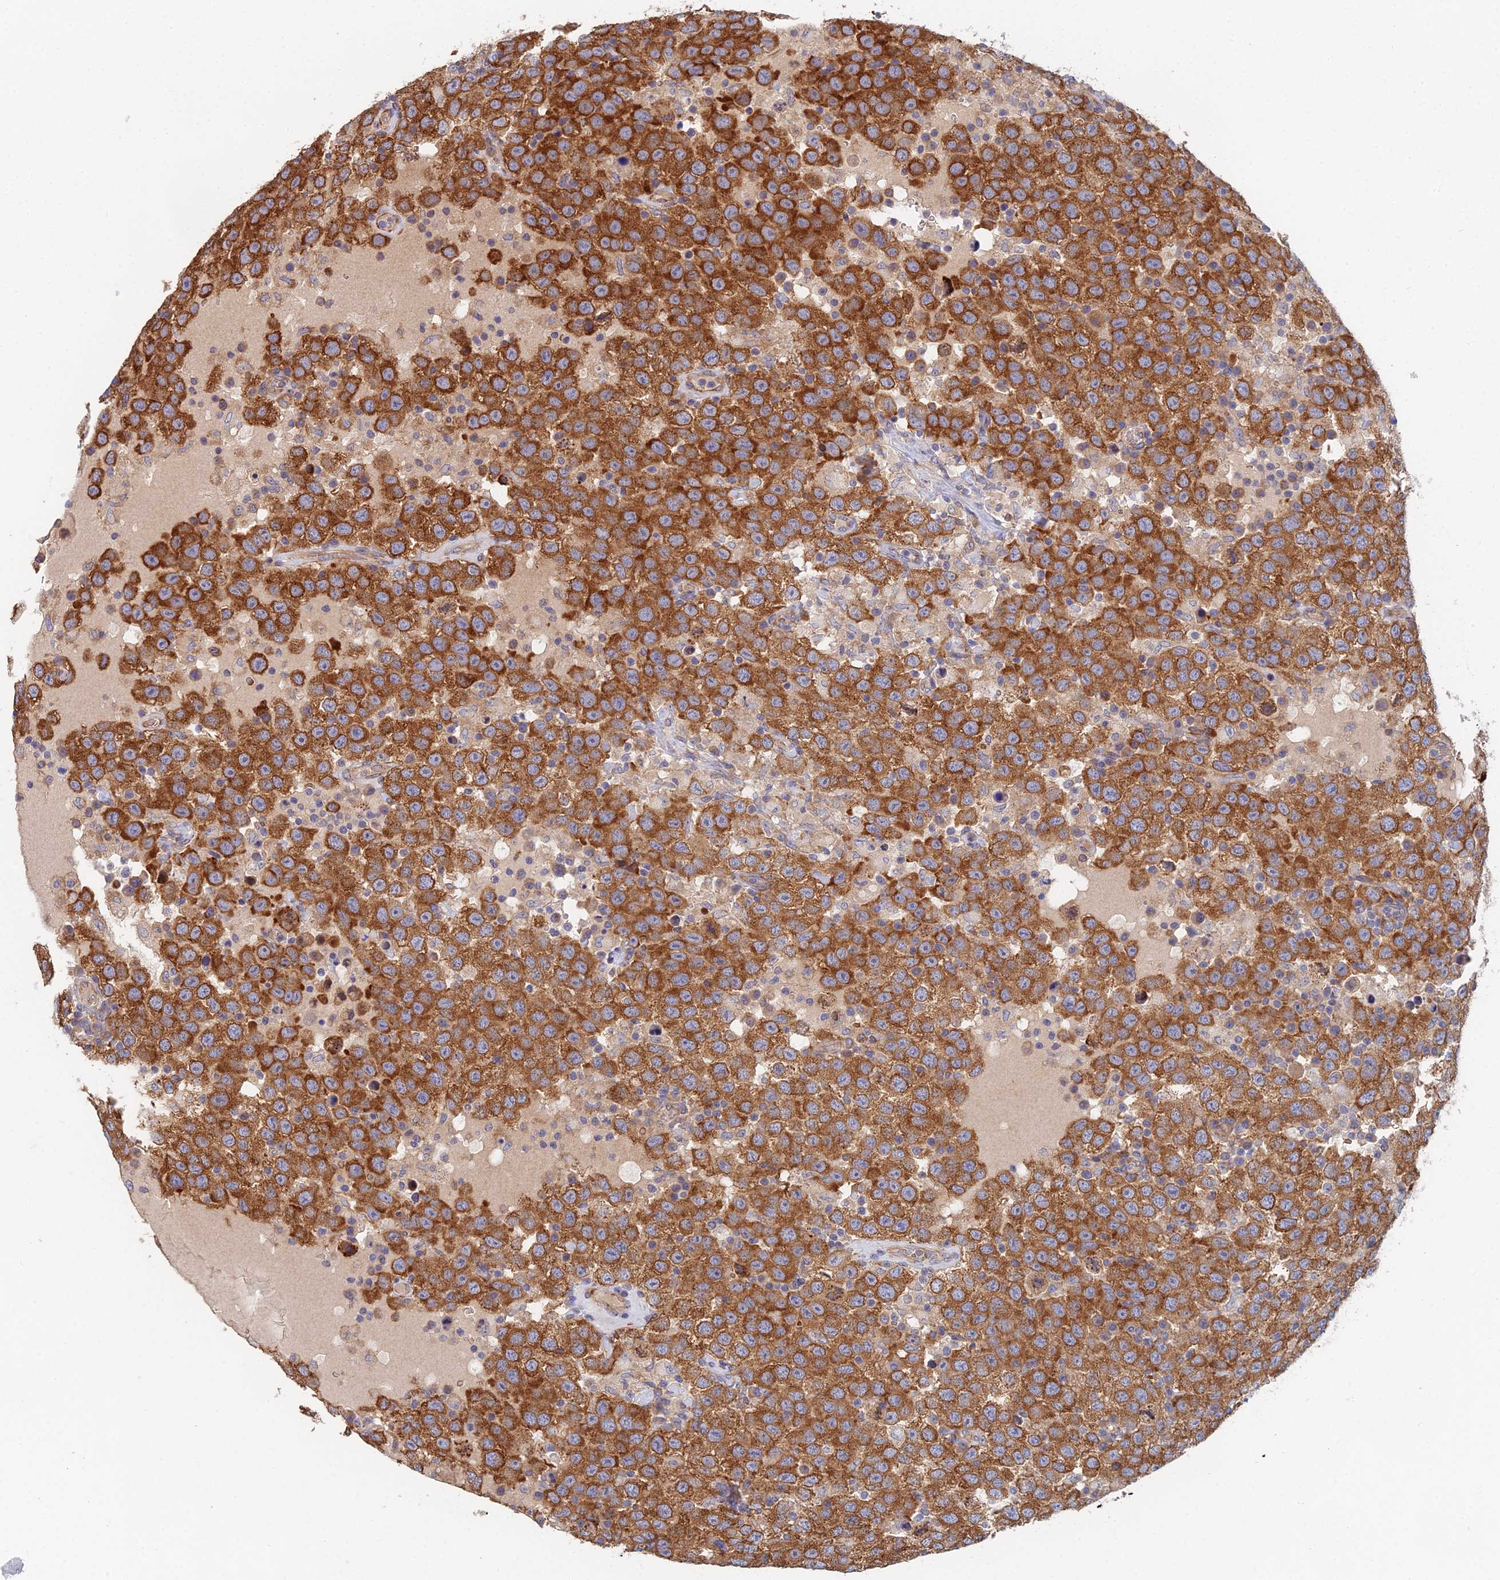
{"staining": {"intensity": "strong", "quantity": ">75%", "location": "cytoplasmic/membranous"}, "tissue": "testis cancer", "cell_type": "Tumor cells", "image_type": "cancer", "snomed": [{"axis": "morphology", "description": "Seminoma, NOS"}, {"axis": "topography", "description": "Testis"}], "caption": "A brown stain shows strong cytoplasmic/membranous expression of a protein in human testis cancer (seminoma) tumor cells. The staining was performed using DAB (3,3'-diaminobenzidine), with brown indicating positive protein expression. Nuclei are stained blue with hematoxylin.", "gene": "ELOF1", "patient": {"sex": "male", "age": 41}}